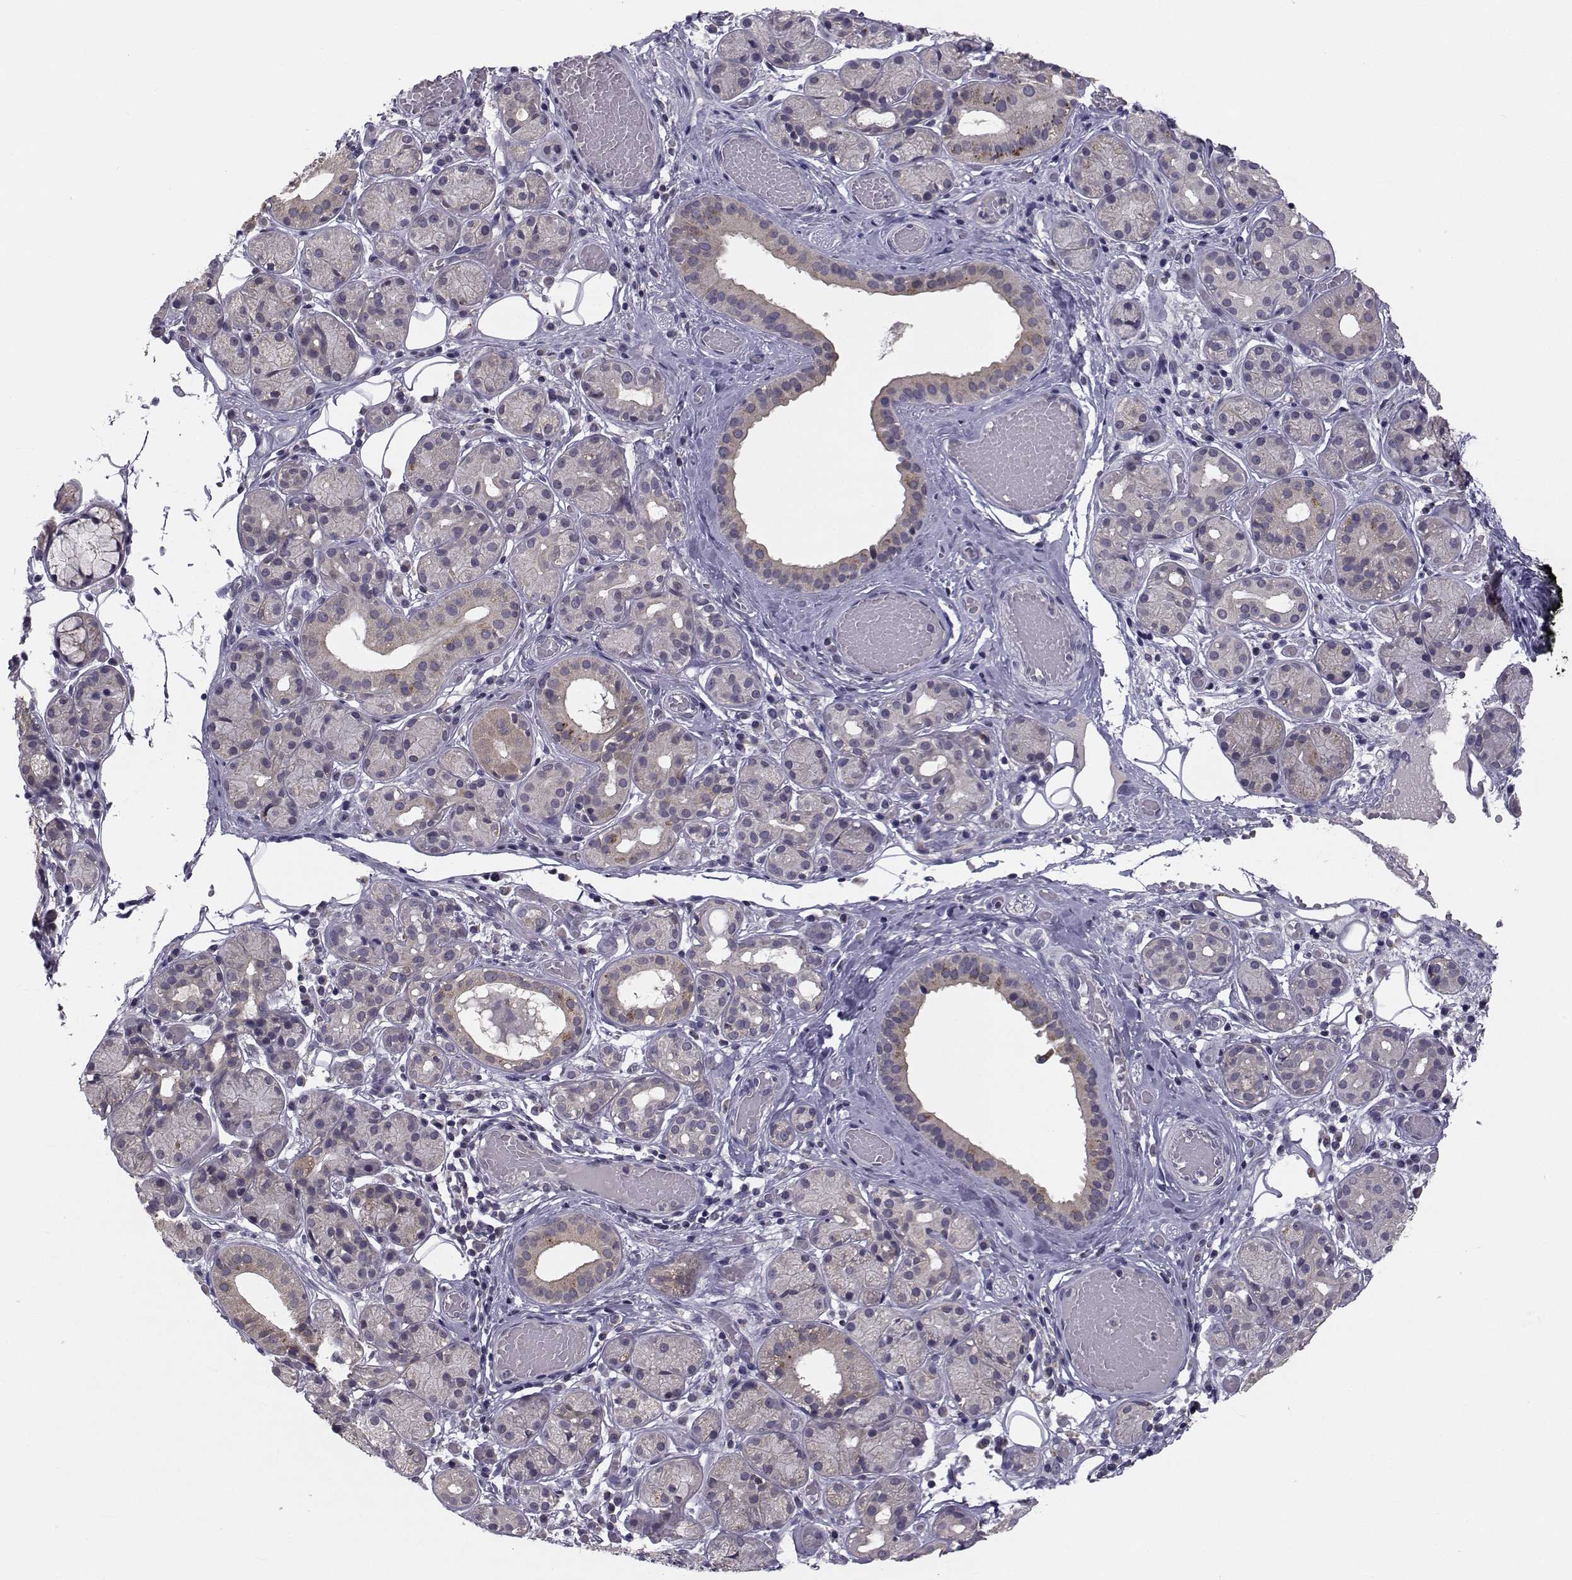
{"staining": {"intensity": "negative", "quantity": "none", "location": "none"}, "tissue": "salivary gland", "cell_type": "Glandular cells", "image_type": "normal", "snomed": [{"axis": "morphology", "description": "Normal tissue, NOS"}, {"axis": "topography", "description": "Salivary gland"}, {"axis": "topography", "description": "Peripheral nerve tissue"}], "caption": "Immunohistochemistry micrograph of benign salivary gland: salivary gland stained with DAB reveals no significant protein expression in glandular cells.", "gene": "ANGPT1", "patient": {"sex": "male", "age": 71}}